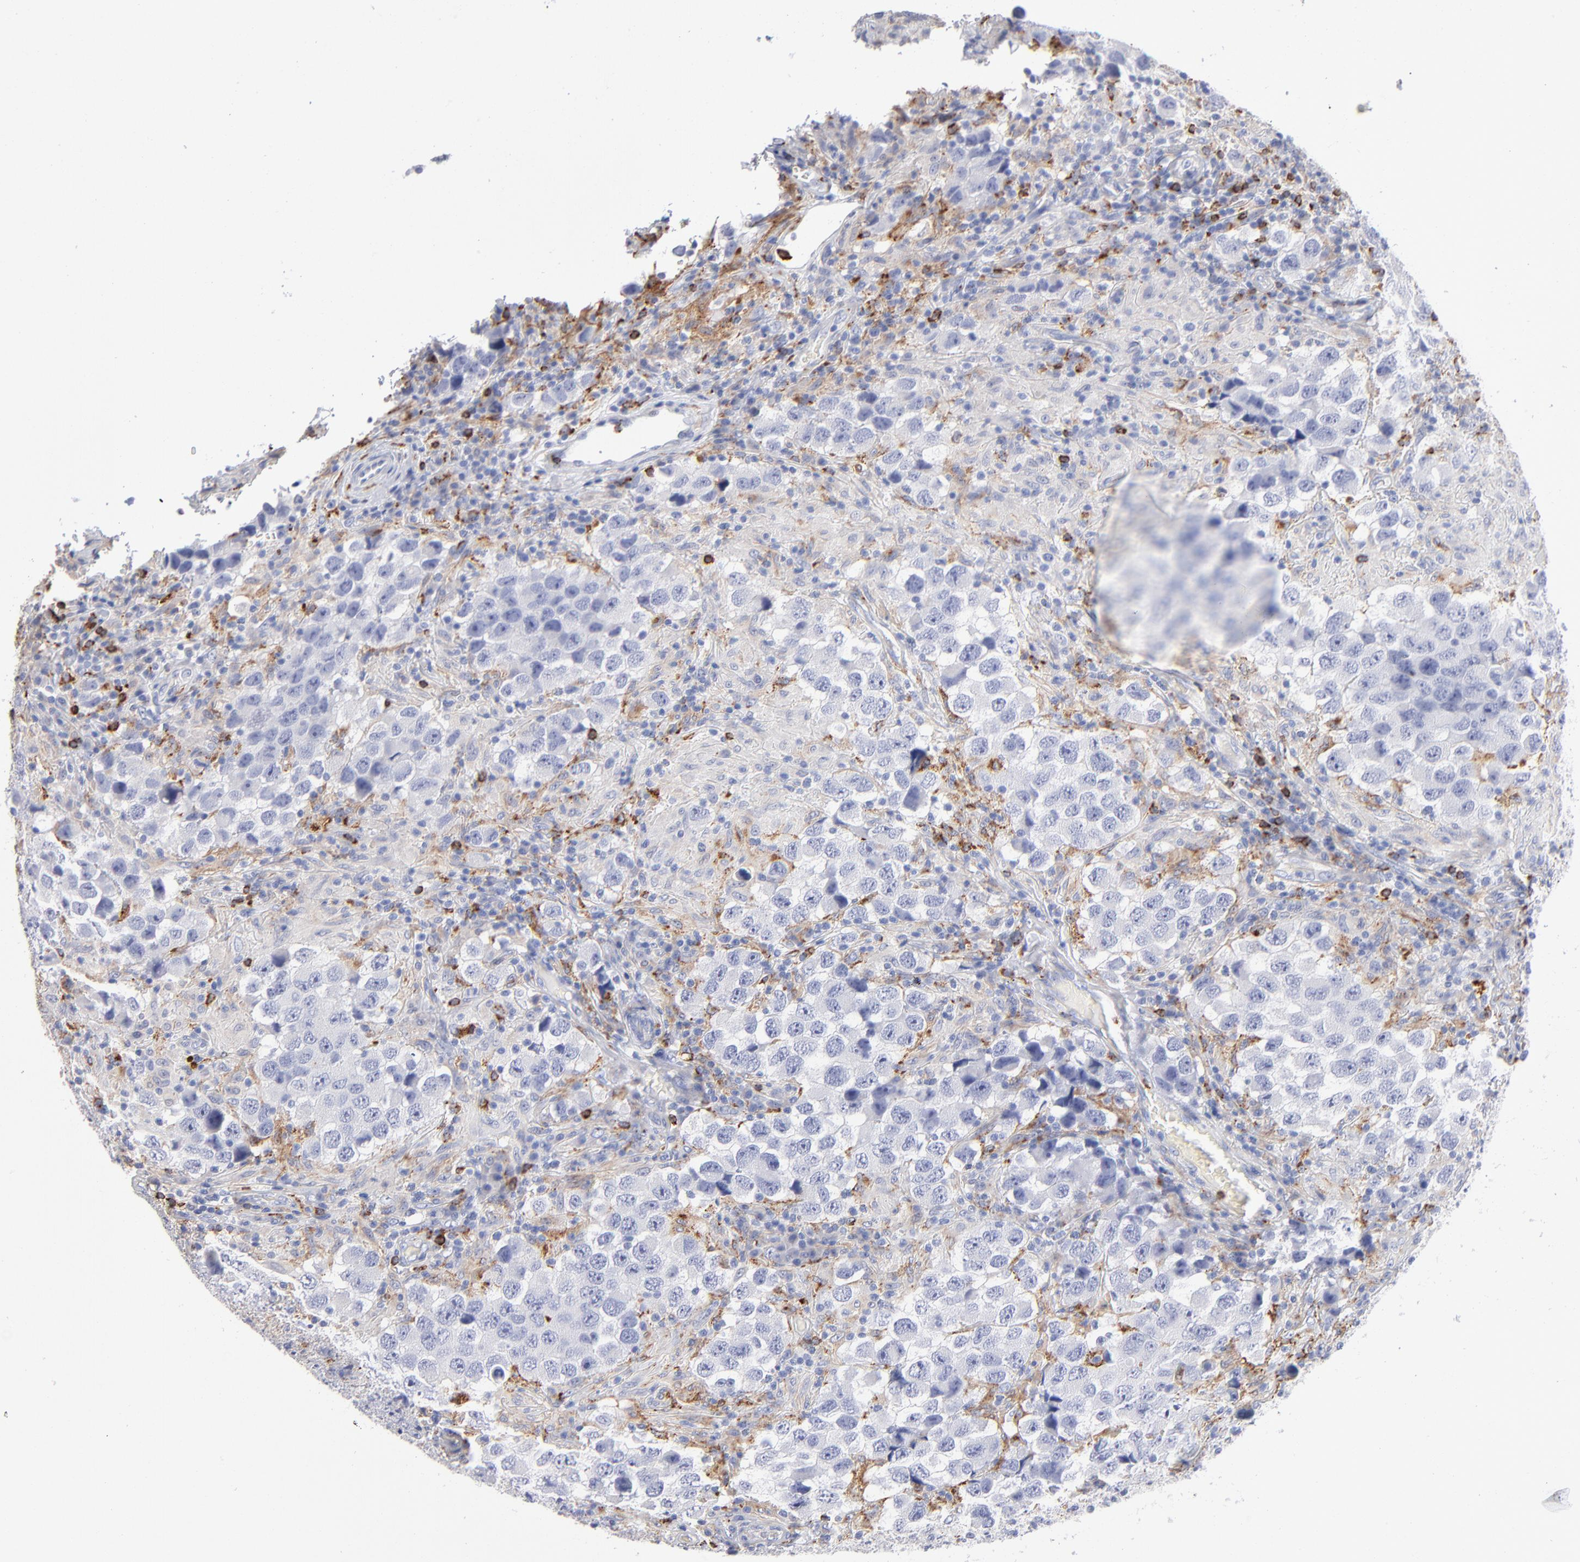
{"staining": {"intensity": "negative", "quantity": "none", "location": "none"}, "tissue": "testis cancer", "cell_type": "Tumor cells", "image_type": "cancer", "snomed": [{"axis": "morphology", "description": "Carcinoma, Embryonal, NOS"}, {"axis": "topography", "description": "Testis"}], "caption": "IHC of testis embryonal carcinoma demonstrates no staining in tumor cells.", "gene": "CD180", "patient": {"sex": "male", "age": 21}}